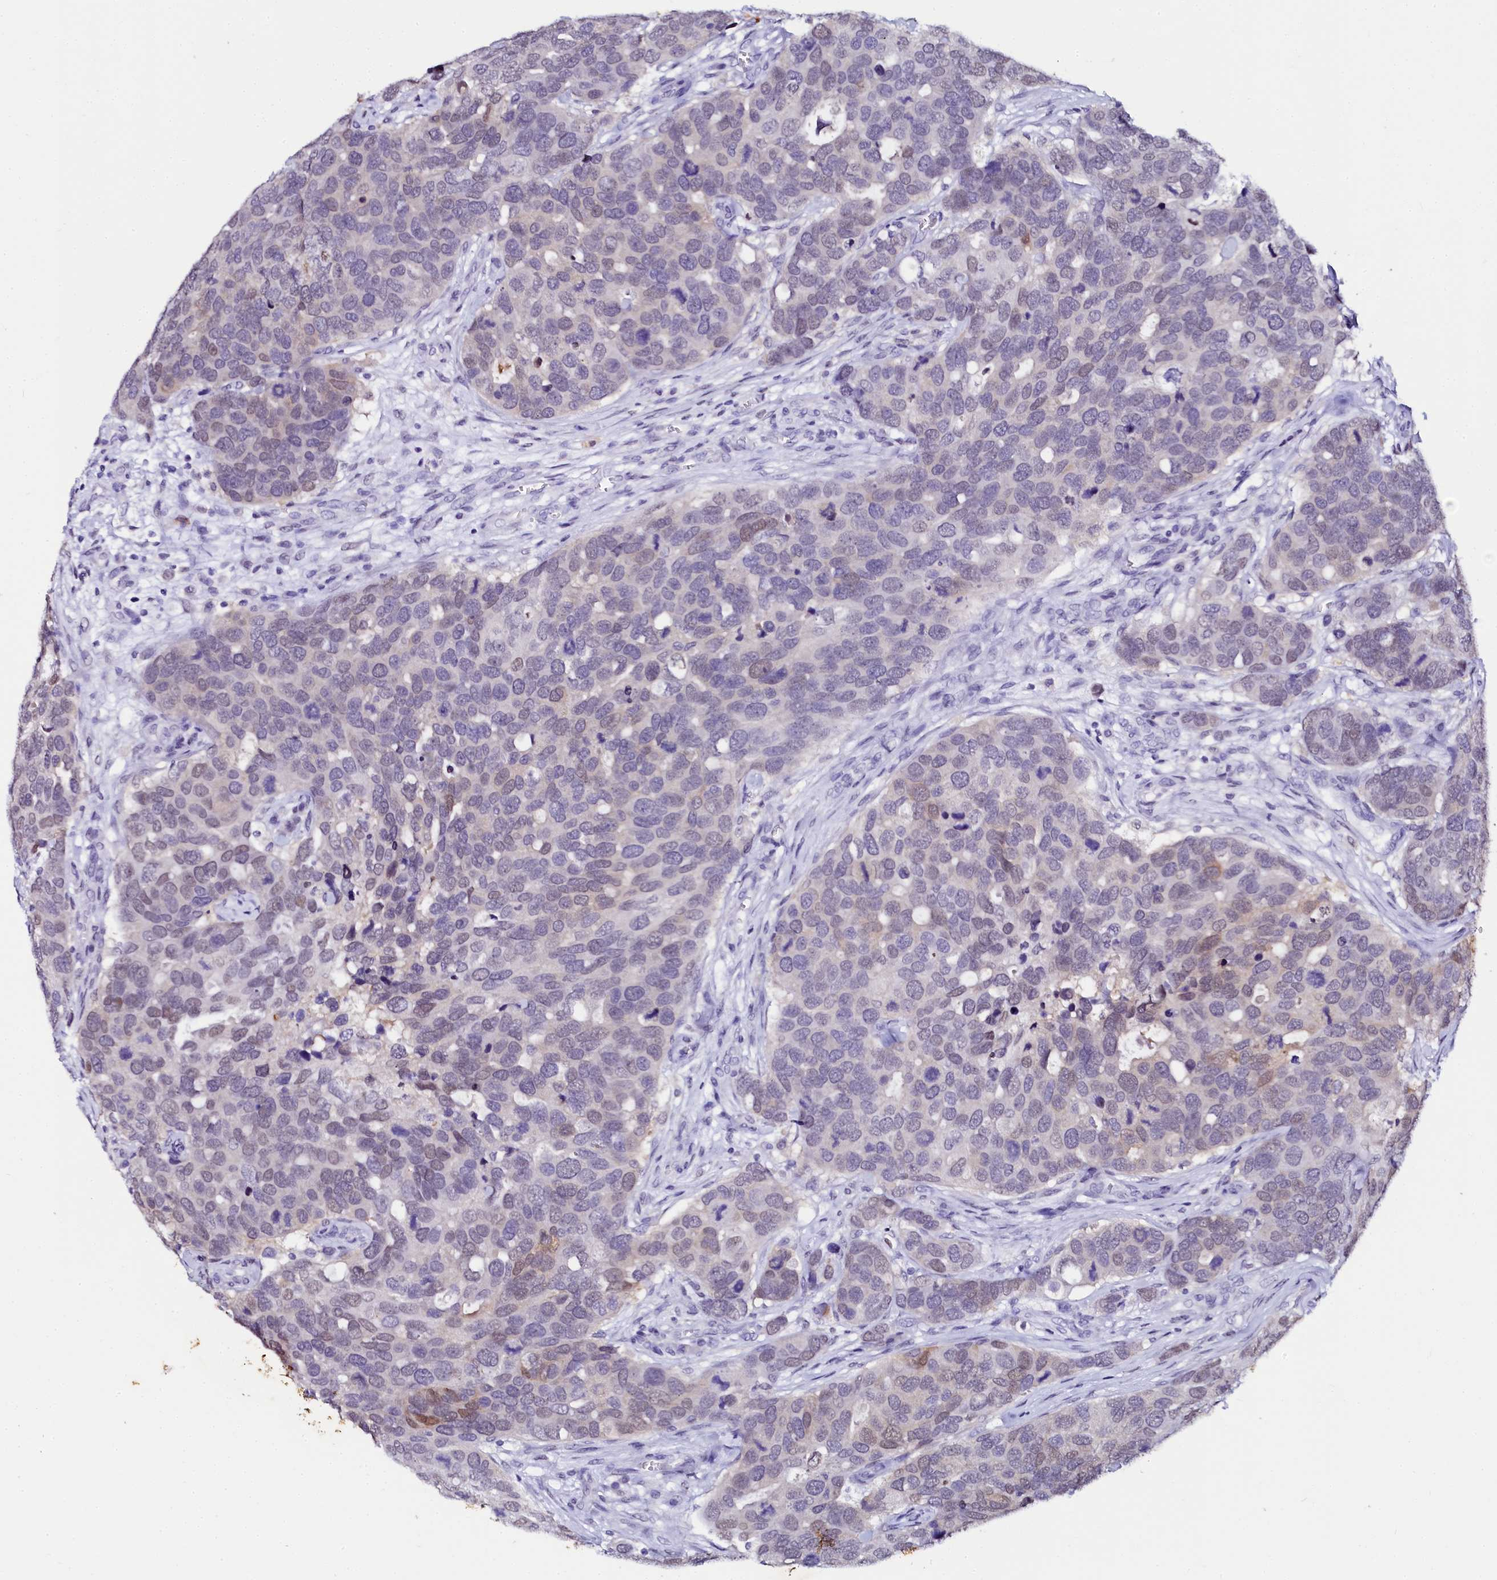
{"staining": {"intensity": "moderate", "quantity": "<25%", "location": "nuclear"}, "tissue": "breast cancer", "cell_type": "Tumor cells", "image_type": "cancer", "snomed": [{"axis": "morphology", "description": "Duct carcinoma"}, {"axis": "topography", "description": "Breast"}], "caption": "Protein staining reveals moderate nuclear expression in approximately <25% of tumor cells in breast infiltrating ductal carcinoma.", "gene": "SORD", "patient": {"sex": "female", "age": 83}}